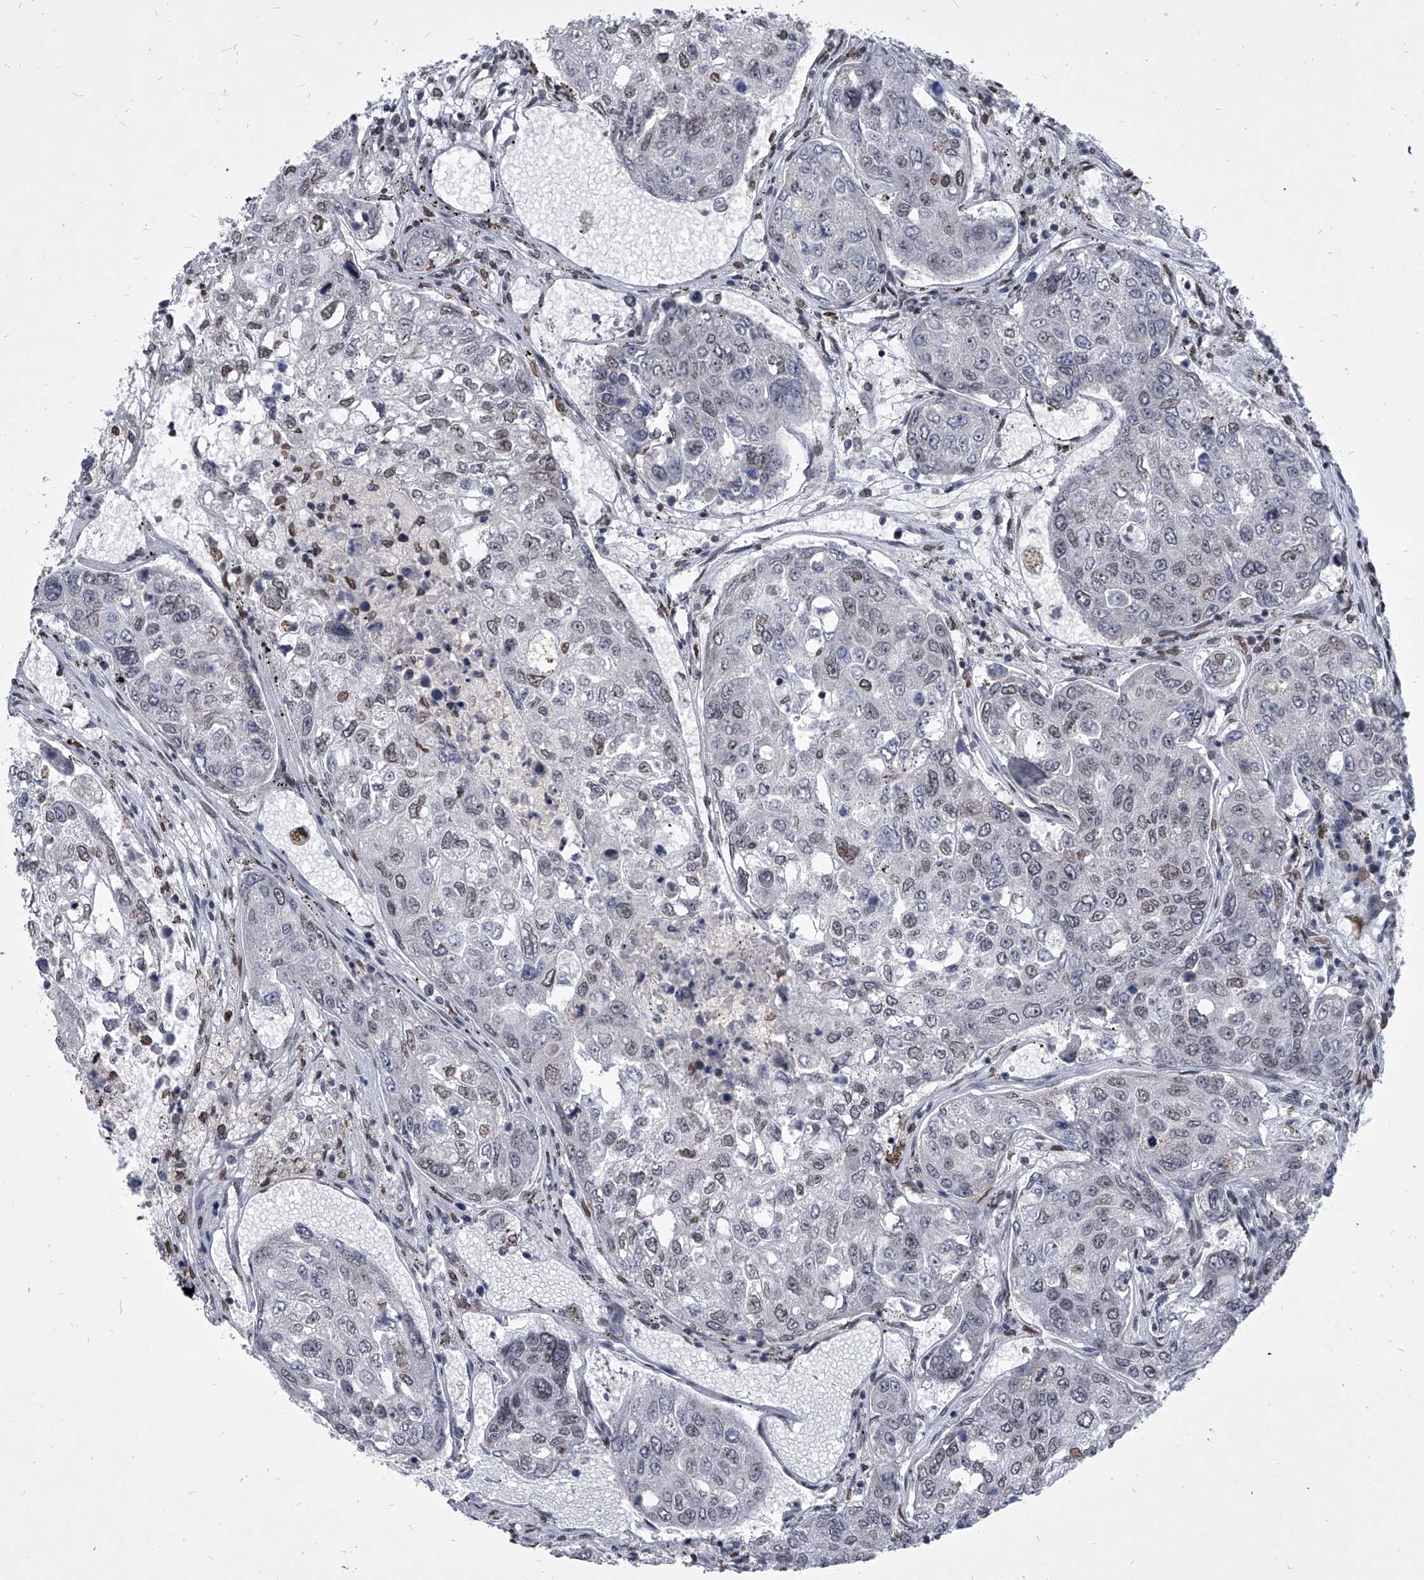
{"staining": {"intensity": "negative", "quantity": "none", "location": "none"}, "tissue": "urothelial cancer", "cell_type": "Tumor cells", "image_type": "cancer", "snomed": [{"axis": "morphology", "description": "Urothelial carcinoma, High grade"}, {"axis": "topography", "description": "Lymph node"}, {"axis": "topography", "description": "Urinary bladder"}], "caption": "IHC micrograph of urothelial carcinoma (high-grade) stained for a protein (brown), which displays no positivity in tumor cells.", "gene": "PPIL4", "patient": {"sex": "male", "age": 51}}